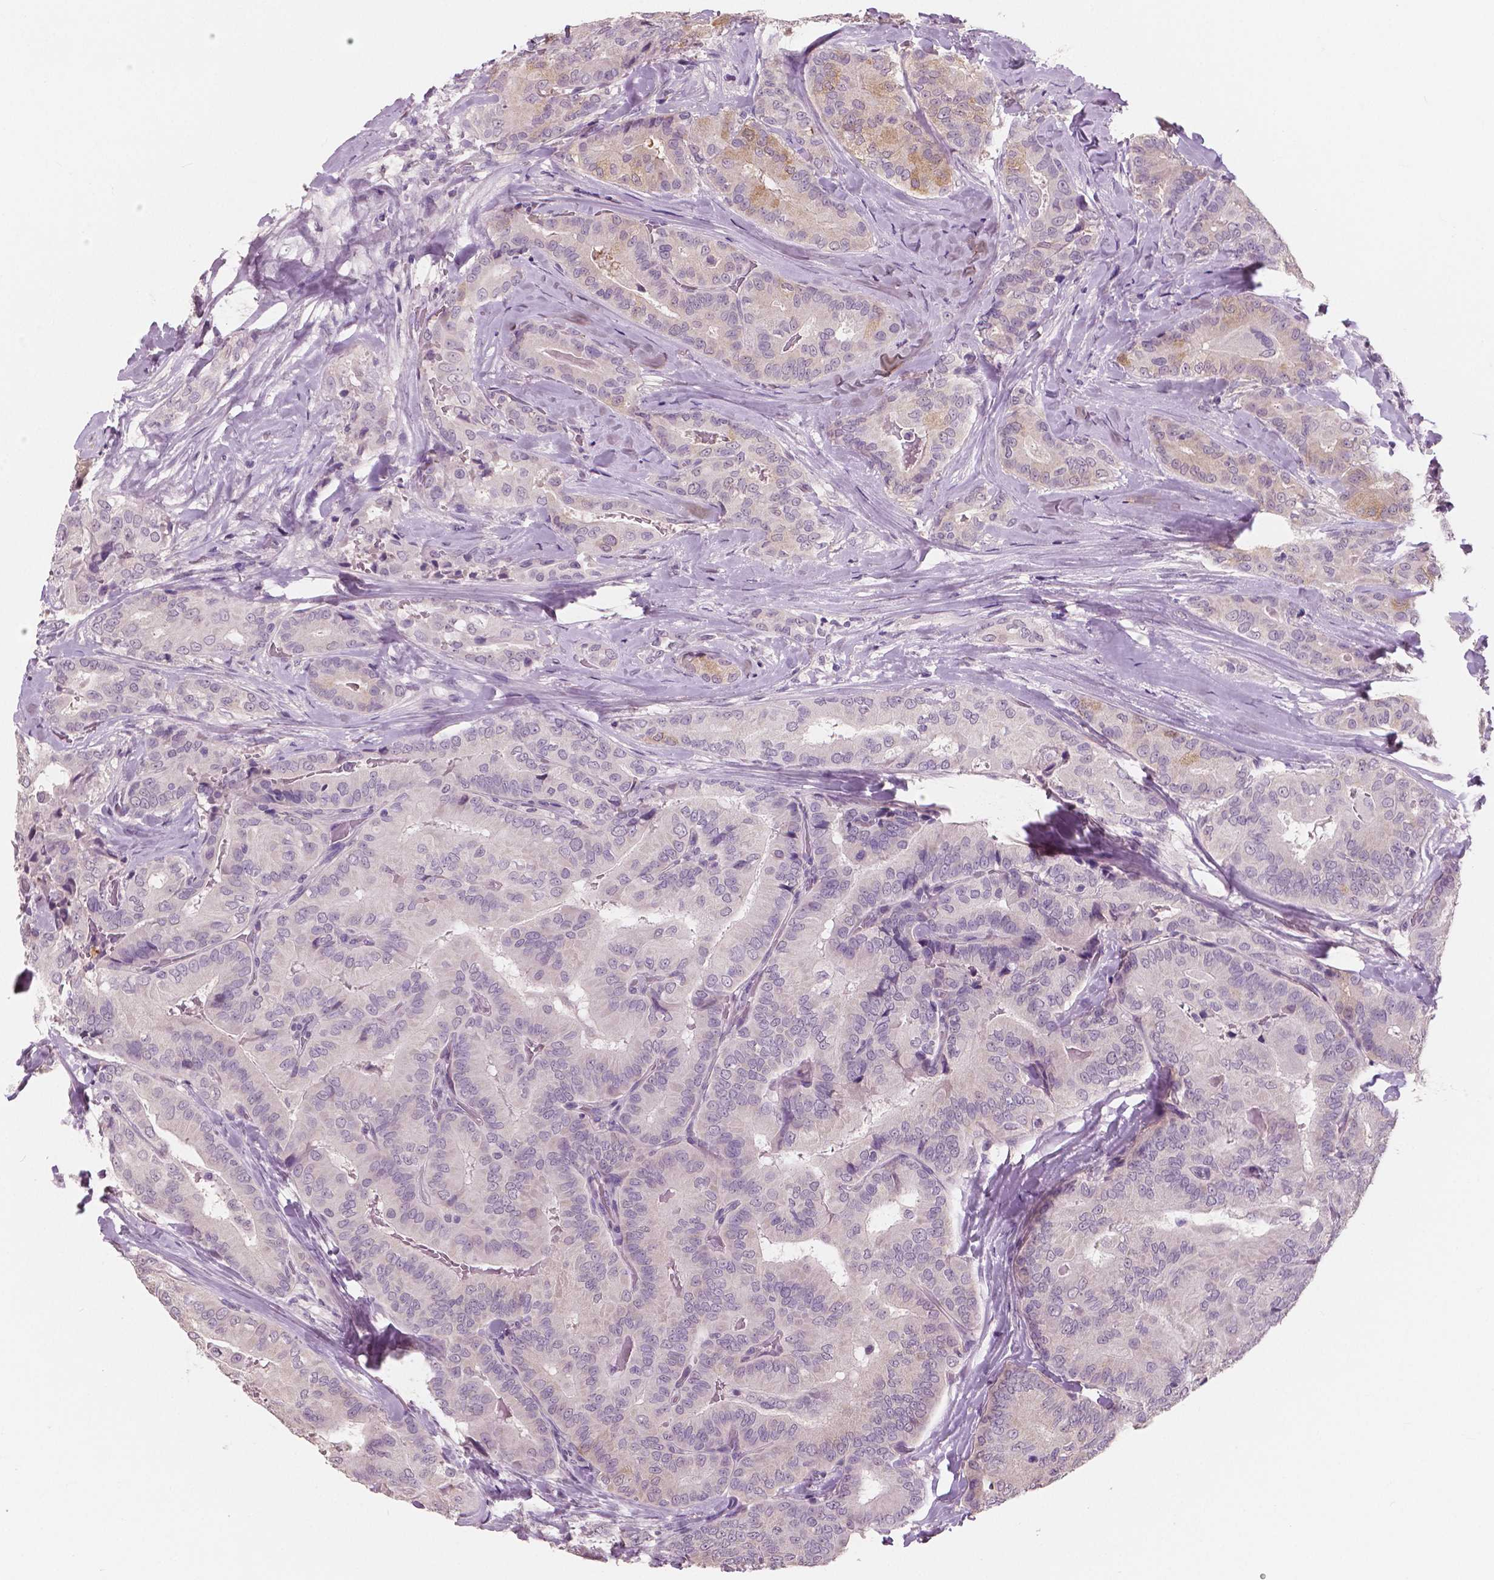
{"staining": {"intensity": "negative", "quantity": "none", "location": "none"}, "tissue": "thyroid cancer", "cell_type": "Tumor cells", "image_type": "cancer", "snomed": [{"axis": "morphology", "description": "Papillary adenocarcinoma, NOS"}, {"axis": "topography", "description": "Thyroid gland"}], "caption": "The histopathology image shows no significant expression in tumor cells of thyroid papillary adenocarcinoma.", "gene": "NECAB1", "patient": {"sex": "male", "age": 61}}